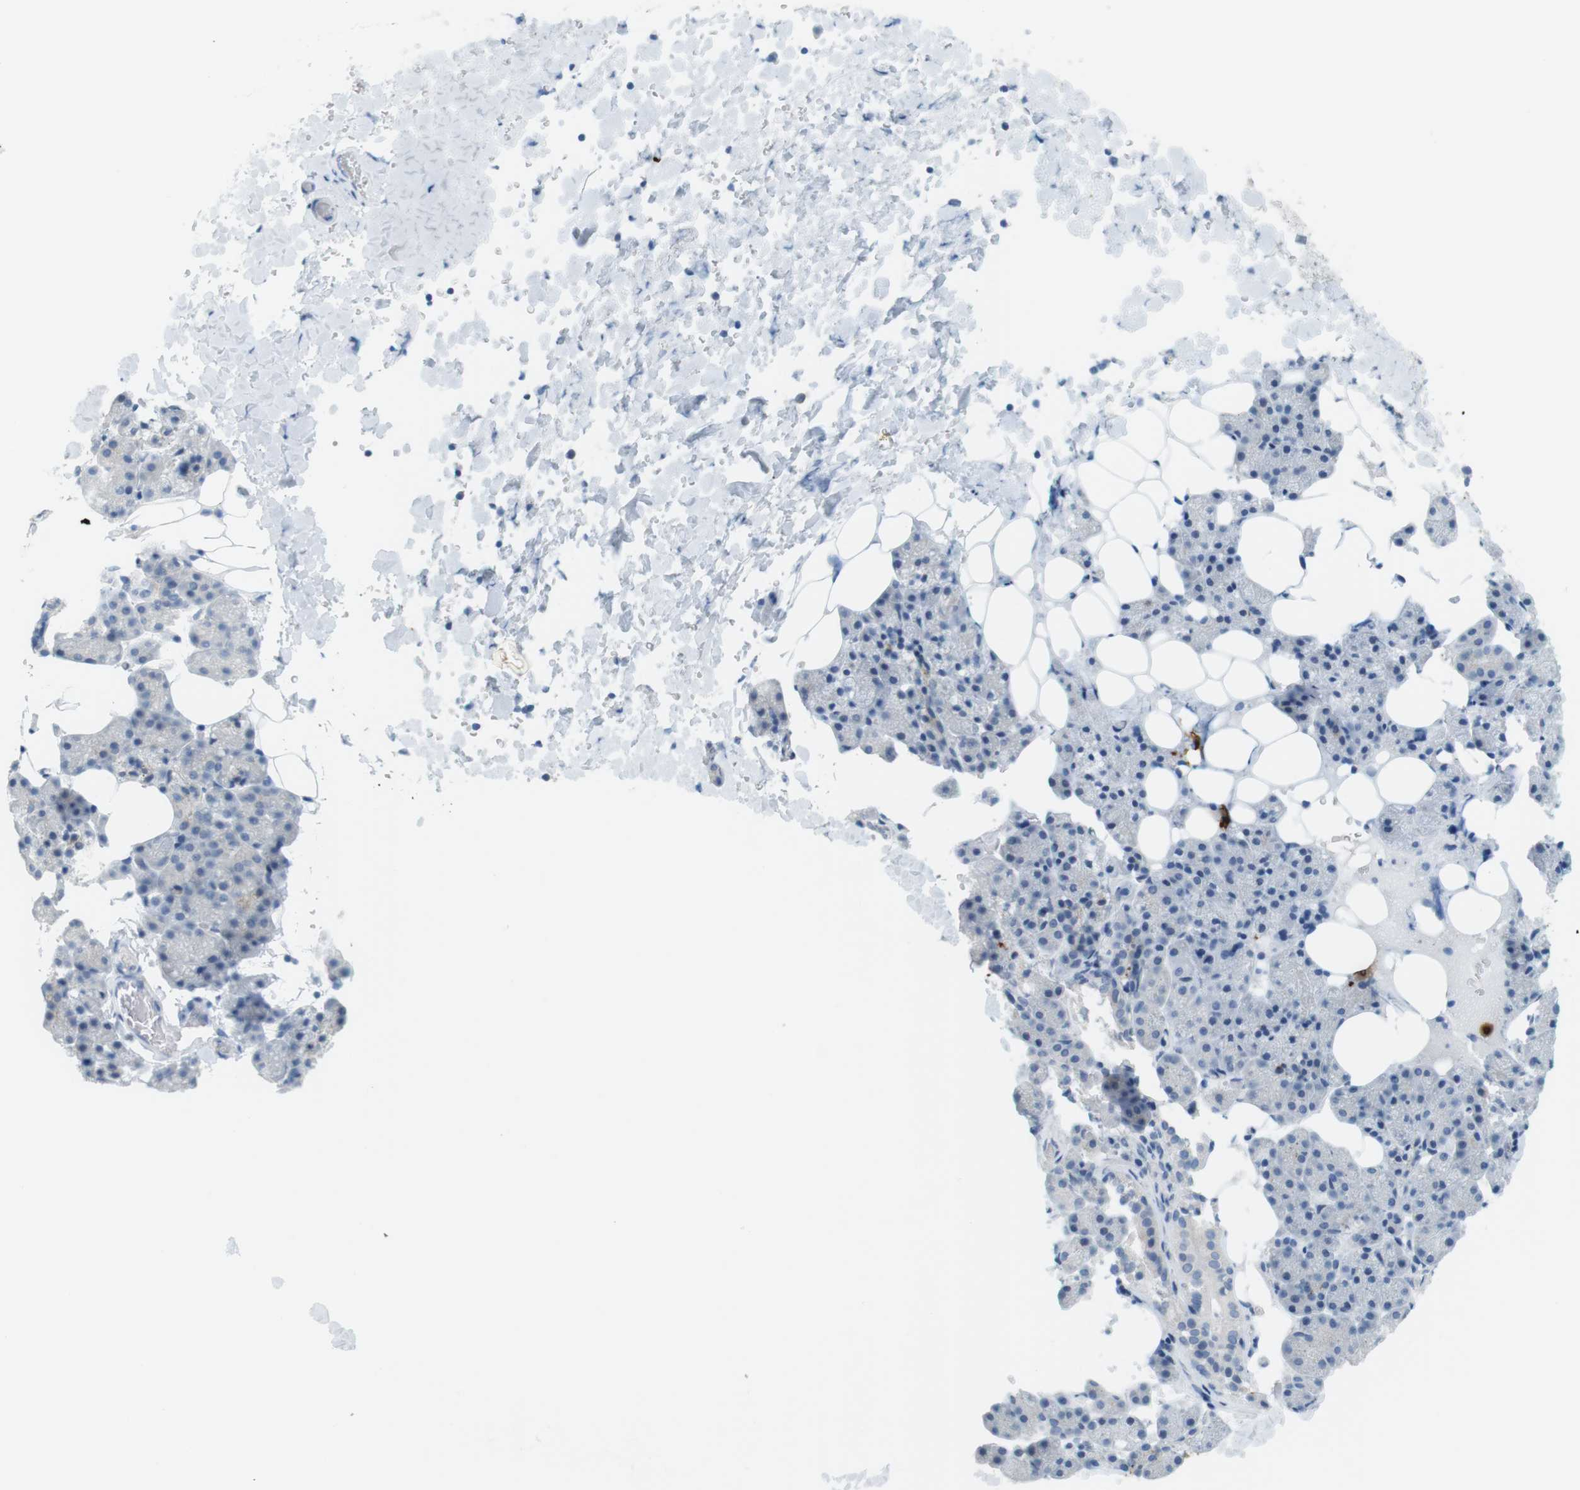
{"staining": {"intensity": "strong", "quantity": "<25%", "location": "cytoplasmic/membranous"}, "tissue": "salivary gland", "cell_type": "Glandular cells", "image_type": "normal", "snomed": [{"axis": "morphology", "description": "Normal tissue, NOS"}, {"axis": "topography", "description": "Lymph node"}, {"axis": "topography", "description": "Salivary gland"}], "caption": "Brown immunohistochemical staining in benign salivary gland reveals strong cytoplasmic/membranous expression in approximately <25% of glandular cells.", "gene": "MUC5B", "patient": {"sex": "male", "age": 8}}